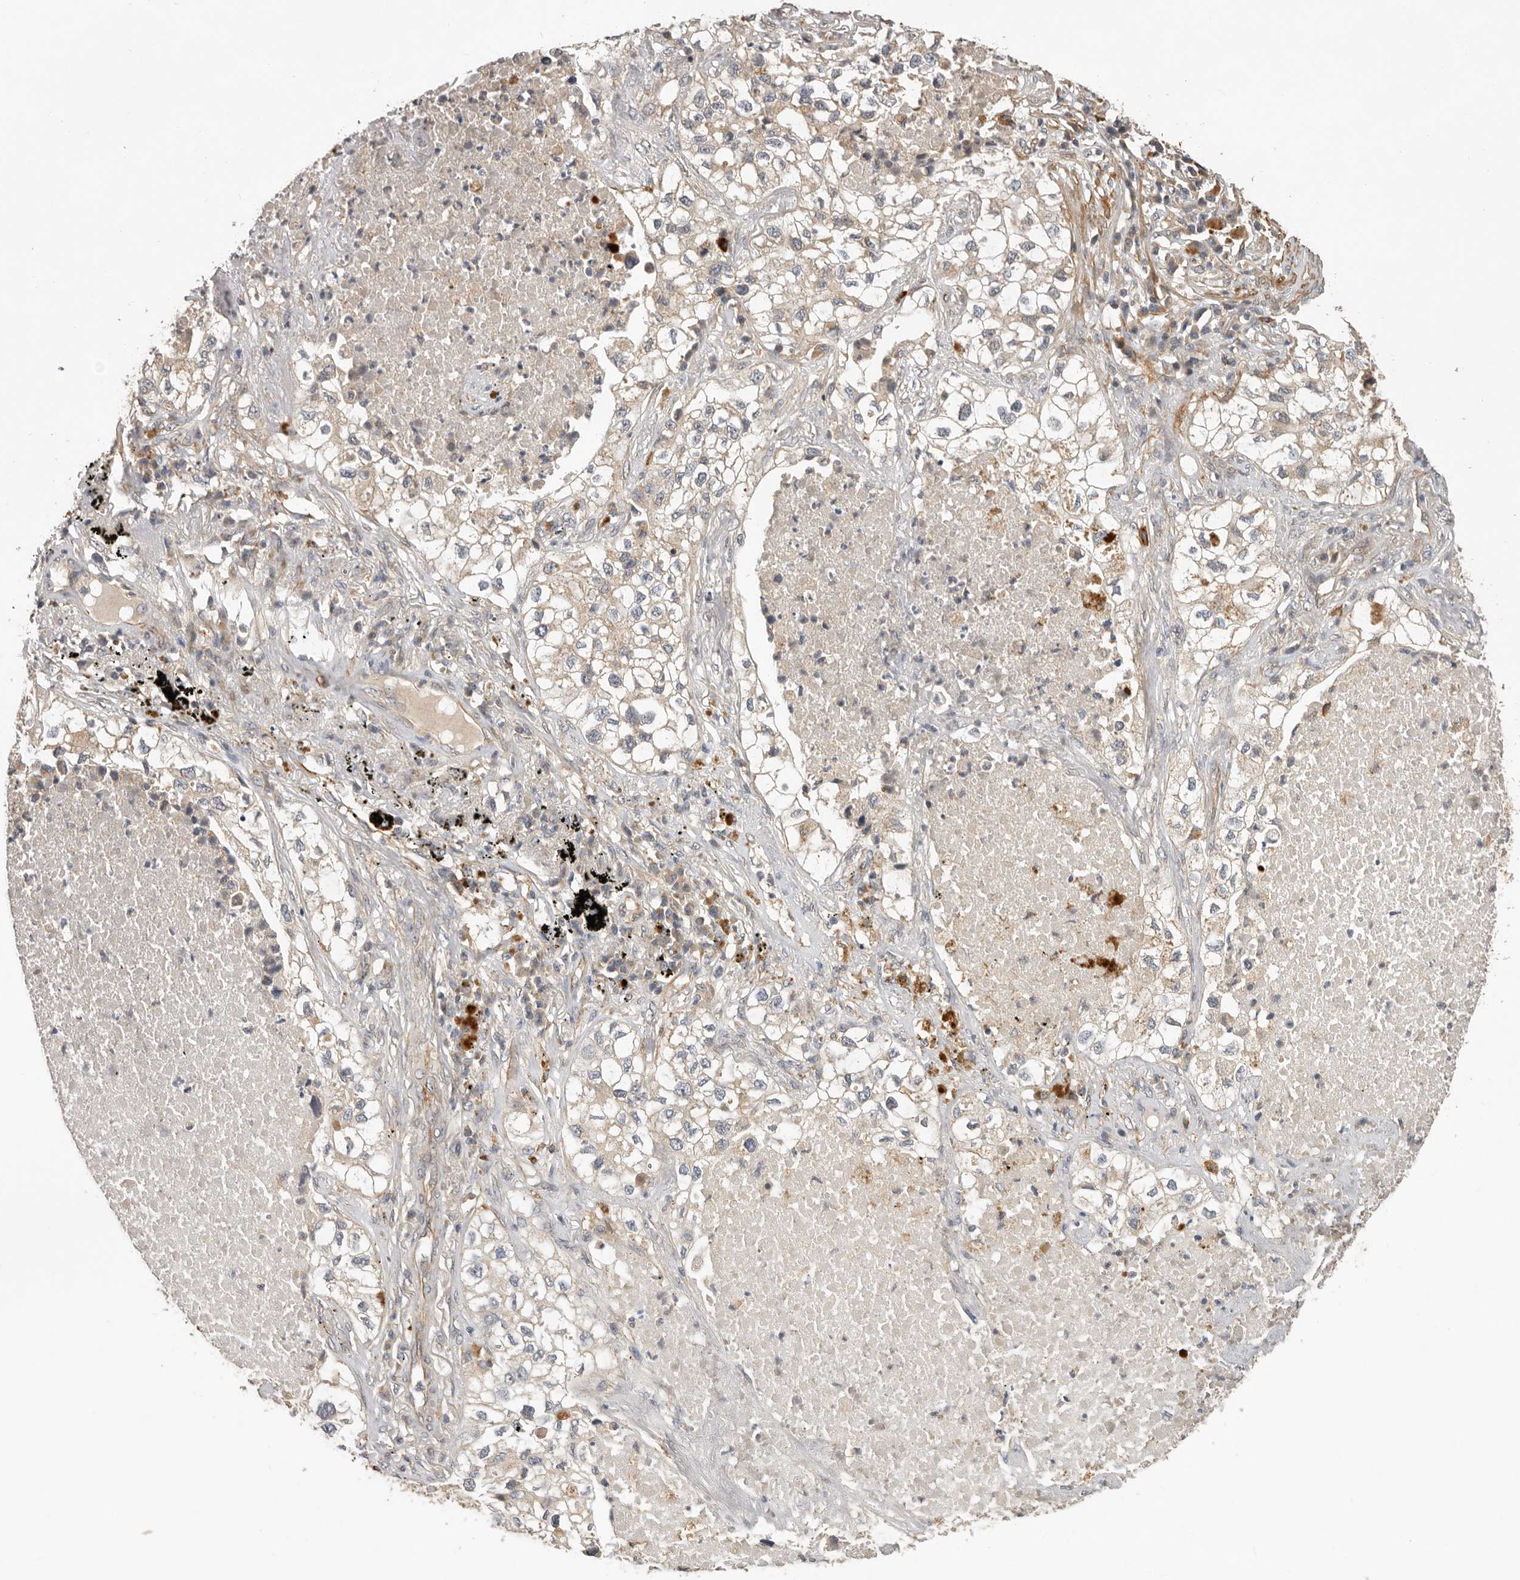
{"staining": {"intensity": "weak", "quantity": "<25%", "location": "cytoplasmic/membranous"}, "tissue": "lung cancer", "cell_type": "Tumor cells", "image_type": "cancer", "snomed": [{"axis": "morphology", "description": "Adenocarcinoma, NOS"}, {"axis": "topography", "description": "Lung"}], "caption": "Immunohistochemistry (IHC) photomicrograph of neoplastic tissue: lung cancer stained with DAB exhibits no significant protein expression in tumor cells. Brightfield microscopy of immunohistochemistry stained with DAB (brown) and hematoxylin (blue), captured at high magnification.", "gene": "RNF157", "patient": {"sex": "male", "age": 63}}